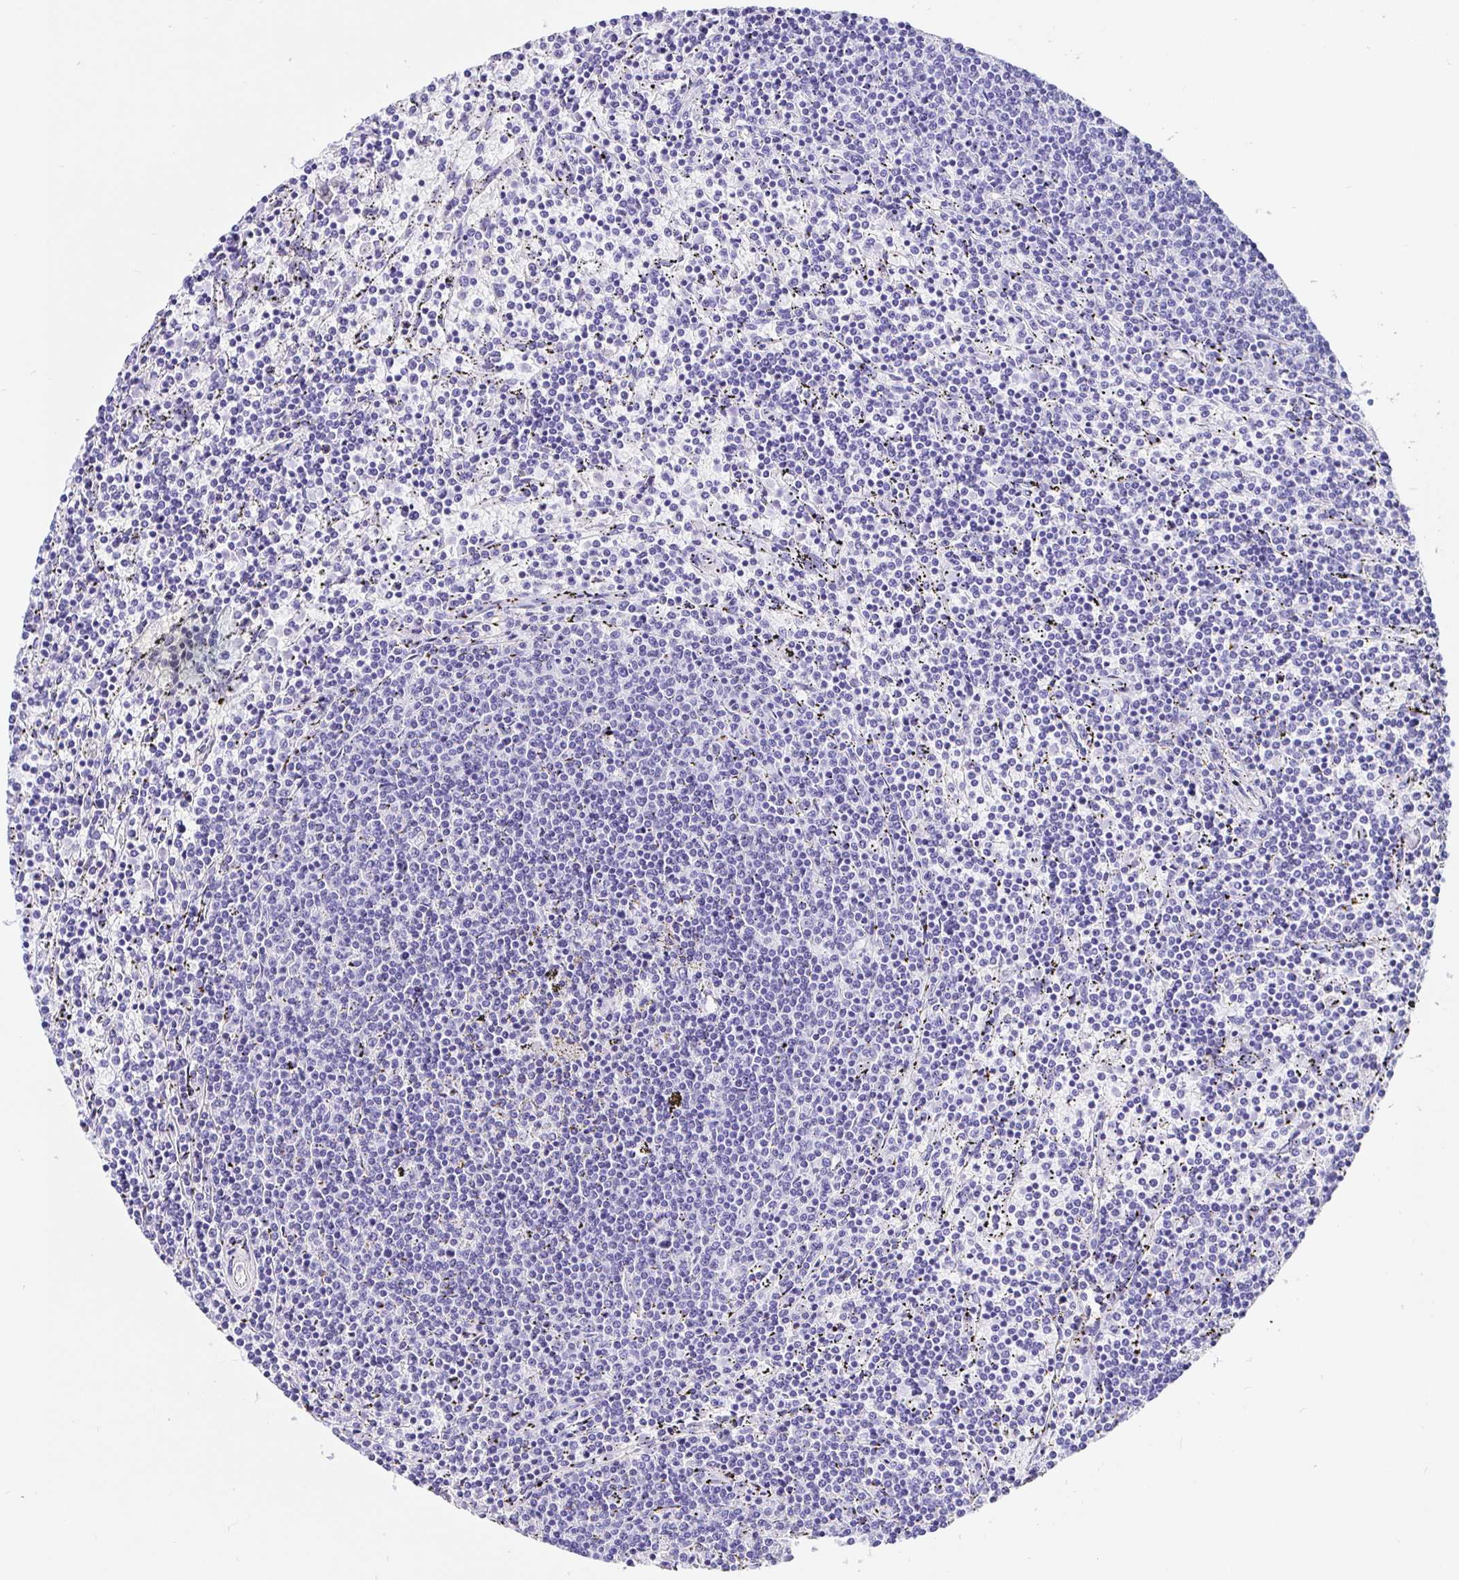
{"staining": {"intensity": "negative", "quantity": "none", "location": "none"}, "tissue": "lymphoma", "cell_type": "Tumor cells", "image_type": "cancer", "snomed": [{"axis": "morphology", "description": "Malignant lymphoma, non-Hodgkin's type, Low grade"}, {"axis": "topography", "description": "Spleen"}], "caption": "Immunohistochemistry photomicrograph of neoplastic tissue: lymphoma stained with DAB displays no significant protein expression in tumor cells. Nuclei are stained in blue.", "gene": "PRAMEF19", "patient": {"sex": "female", "age": 50}}